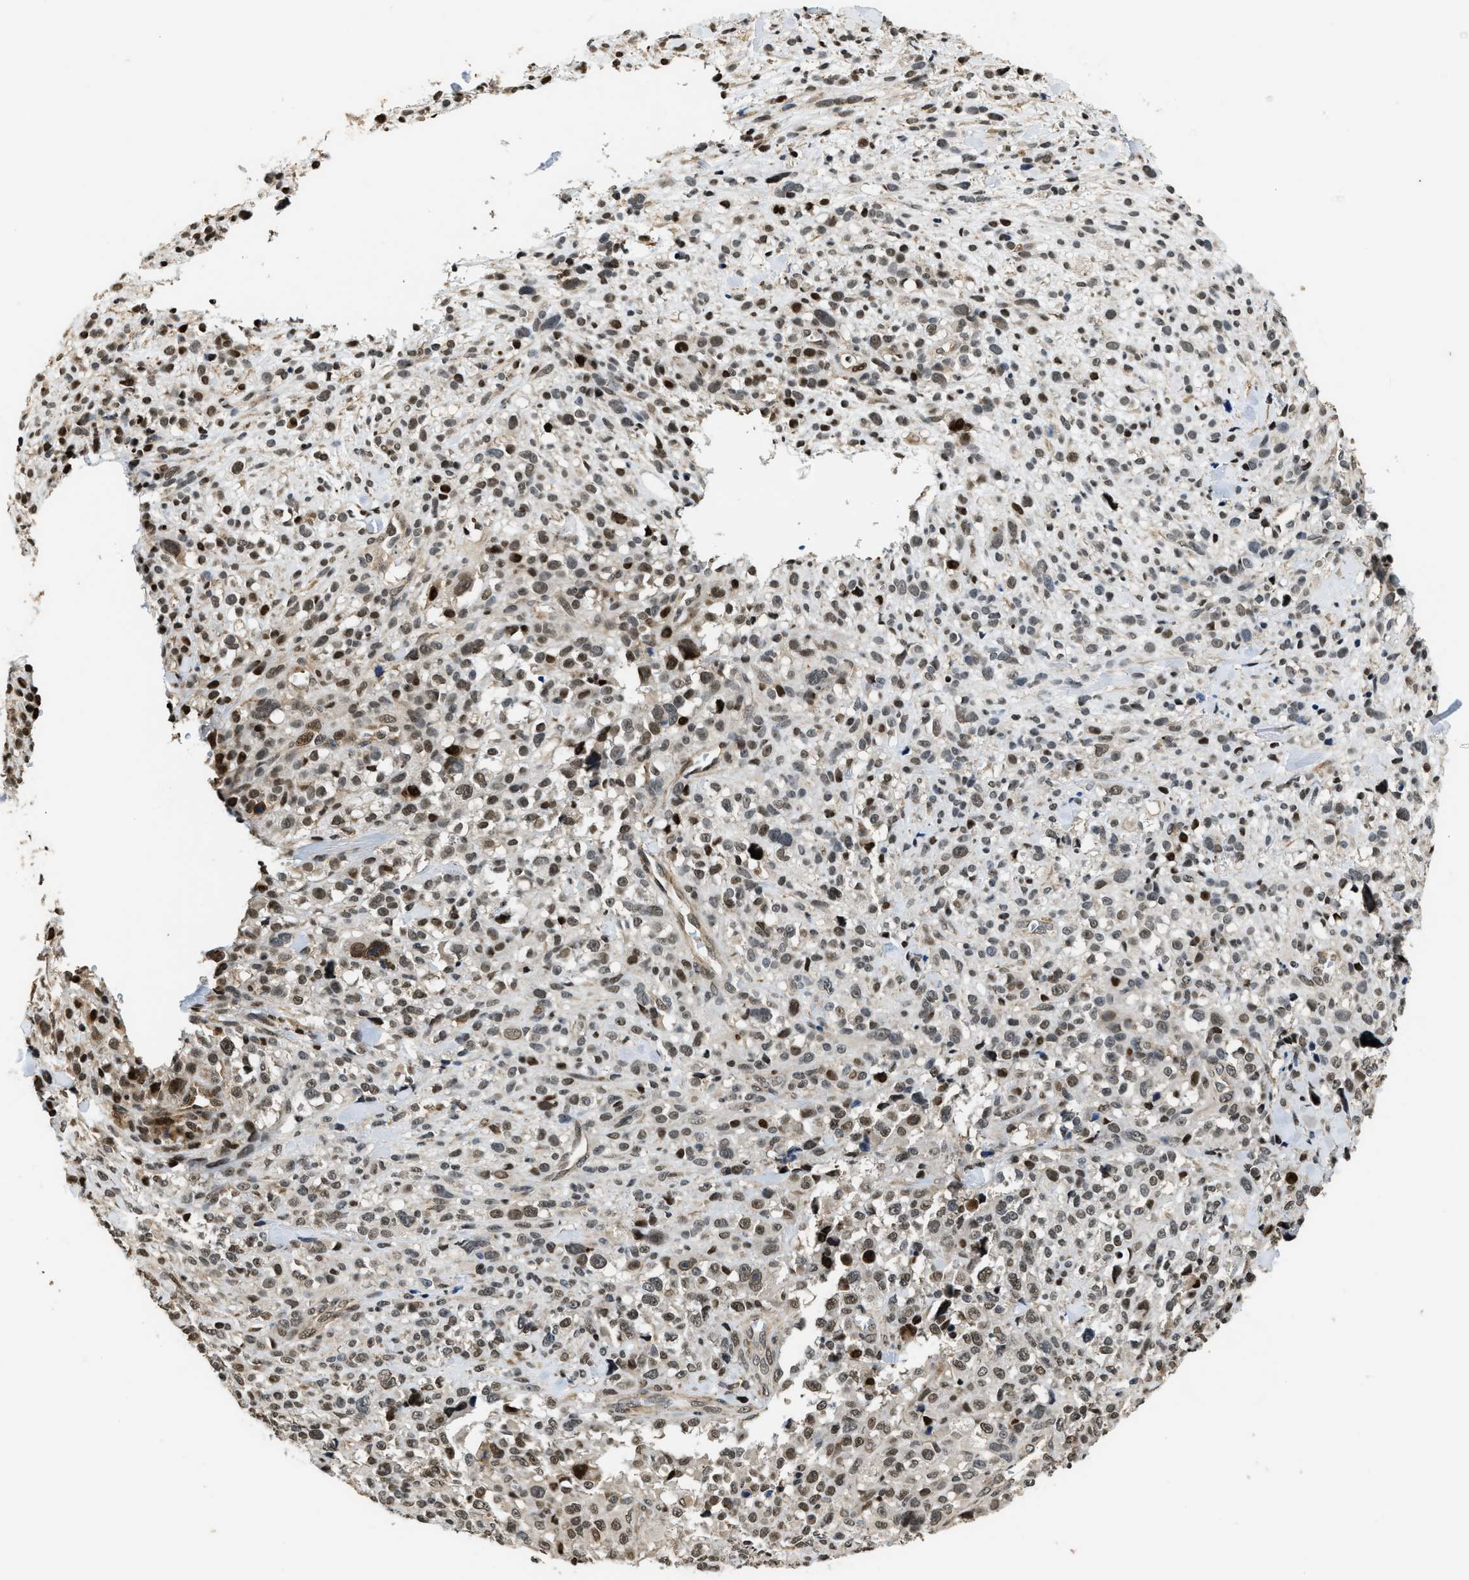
{"staining": {"intensity": "weak", "quantity": "25%-75%", "location": "nuclear"}, "tissue": "melanoma", "cell_type": "Tumor cells", "image_type": "cancer", "snomed": [{"axis": "morphology", "description": "Malignant melanoma, NOS"}, {"axis": "topography", "description": "Skin"}], "caption": "This histopathology image shows immunohistochemistry staining of malignant melanoma, with low weak nuclear expression in about 25%-75% of tumor cells.", "gene": "SERTAD2", "patient": {"sex": "female", "age": 55}}